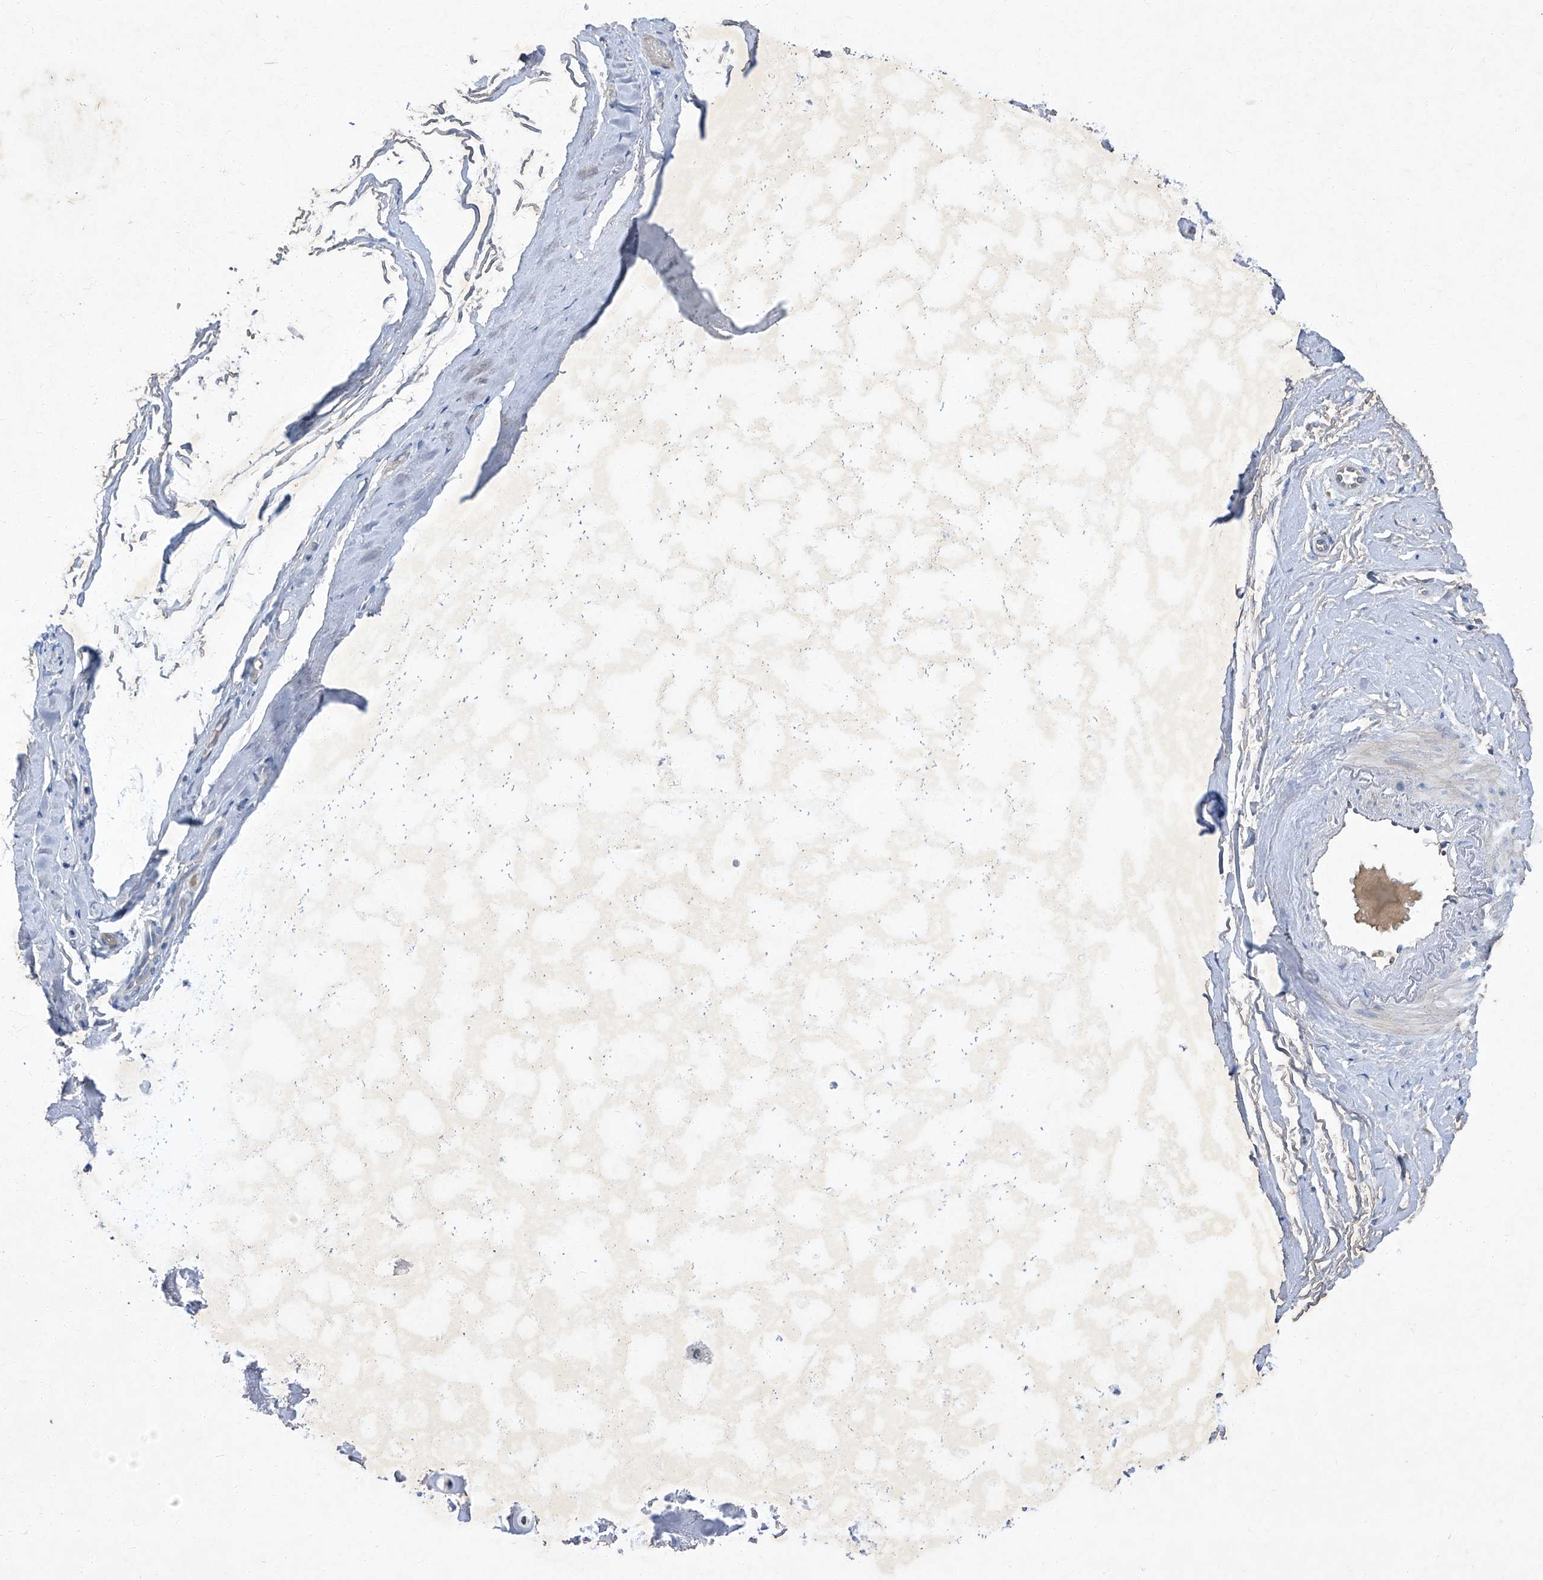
{"staining": {"intensity": "negative", "quantity": "none", "location": "none"}, "tissue": "adipose tissue", "cell_type": "Adipocytes", "image_type": "normal", "snomed": [{"axis": "morphology", "description": "Normal tissue, NOS"}, {"axis": "morphology", "description": "Basal cell carcinoma"}, {"axis": "topography", "description": "Skin"}], "caption": "A high-resolution micrograph shows immunohistochemistry staining of benign adipose tissue, which demonstrates no significant expression in adipocytes.", "gene": "SBK2", "patient": {"sex": "female", "age": 89}}